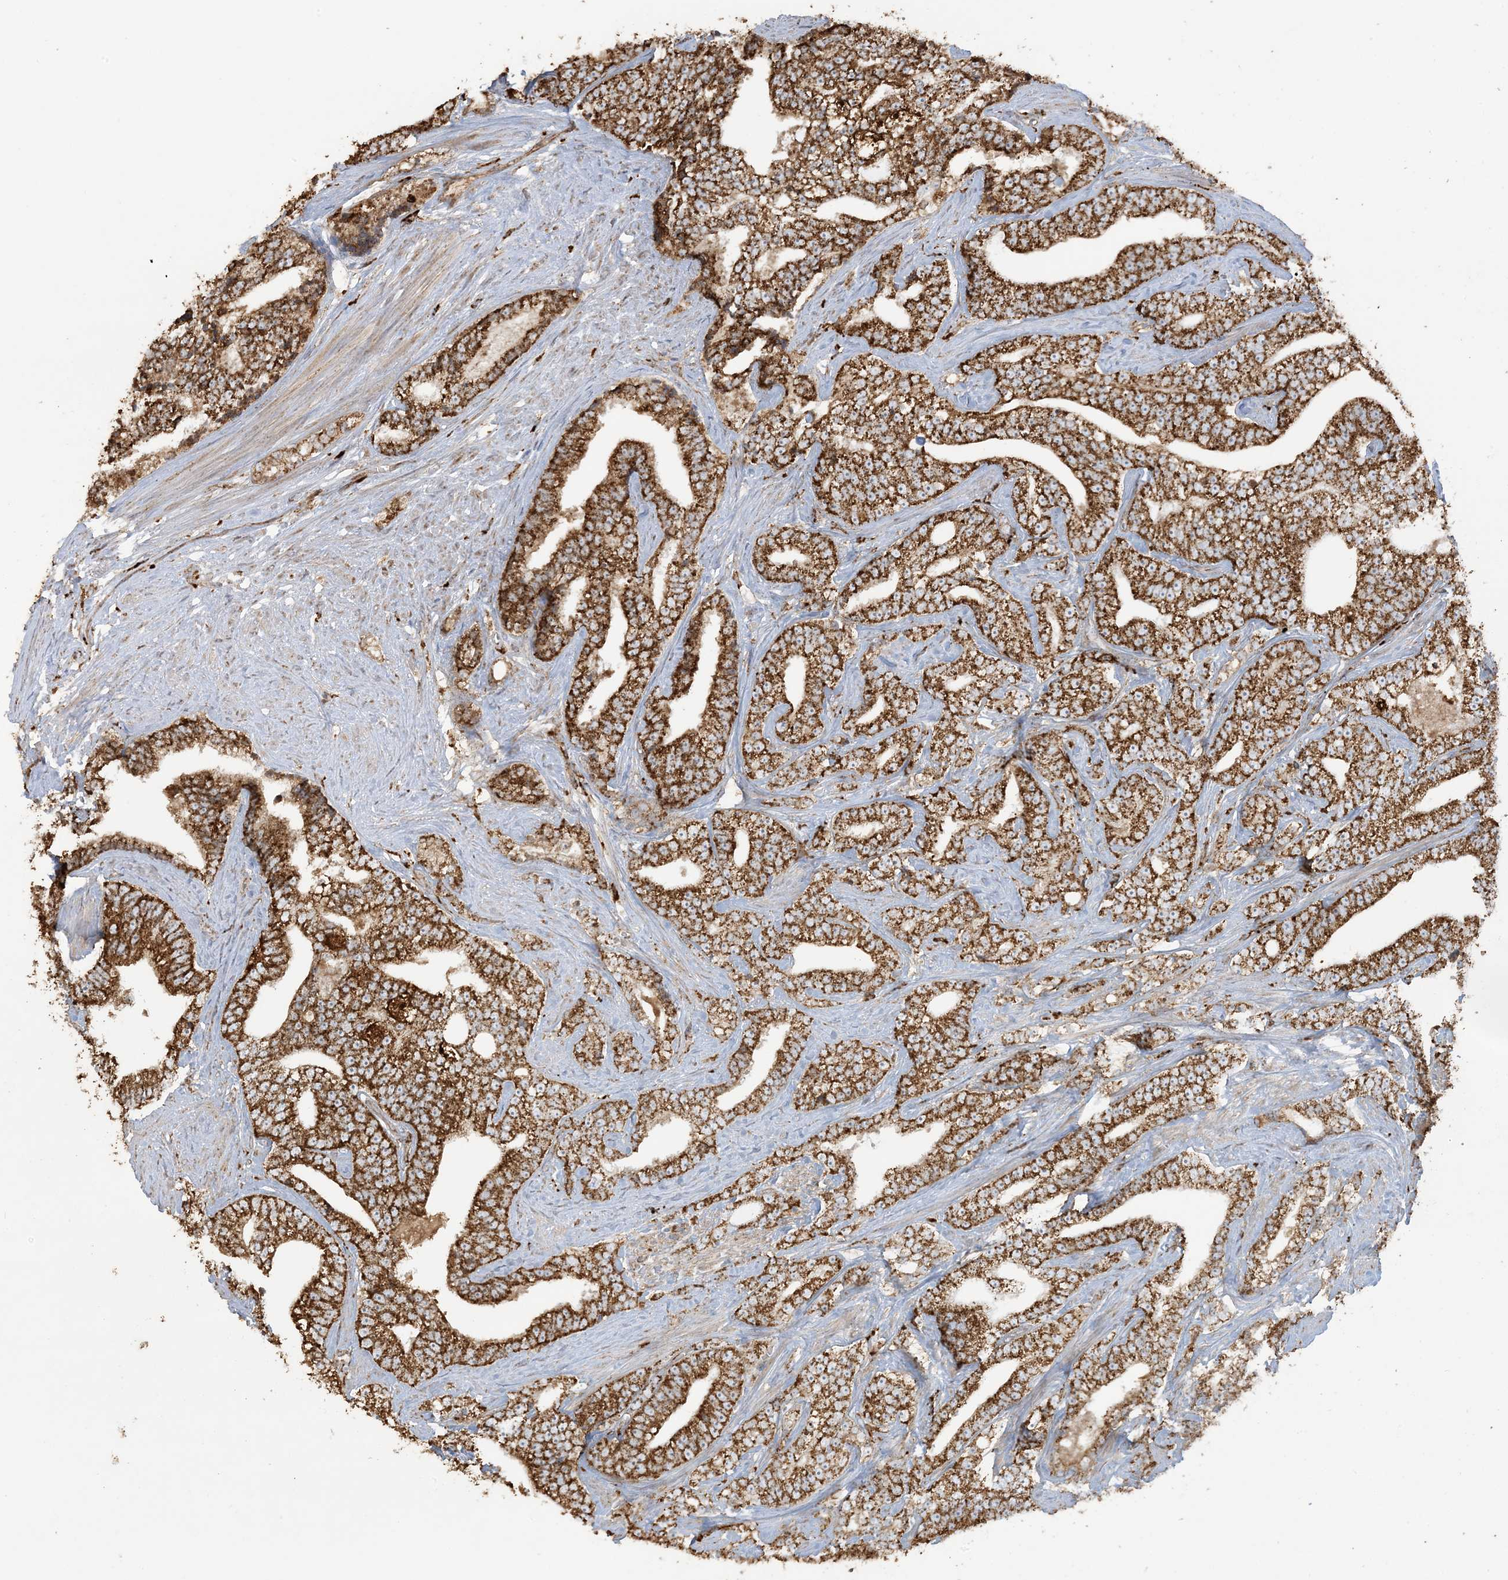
{"staining": {"intensity": "strong", "quantity": ">75%", "location": "cytoplasmic/membranous"}, "tissue": "prostate cancer", "cell_type": "Tumor cells", "image_type": "cancer", "snomed": [{"axis": "morphology", "description": "Adenocarcinoma, High grade"}, {"axis": "topography", "description": "Prostate and seminal vesicle, NOS"}], "caption": "Protein analysis of adenocarcinoma (high-grade) (prostate) tissue reveals strong cytoplasmic/membranous expression in about >75% of tumor cells. Immunohistochemistry stains the protein of interest in brown and the nuclei are stained blue.", "gene": "AGA", "patient": {"sex": "male", "age": 67}}